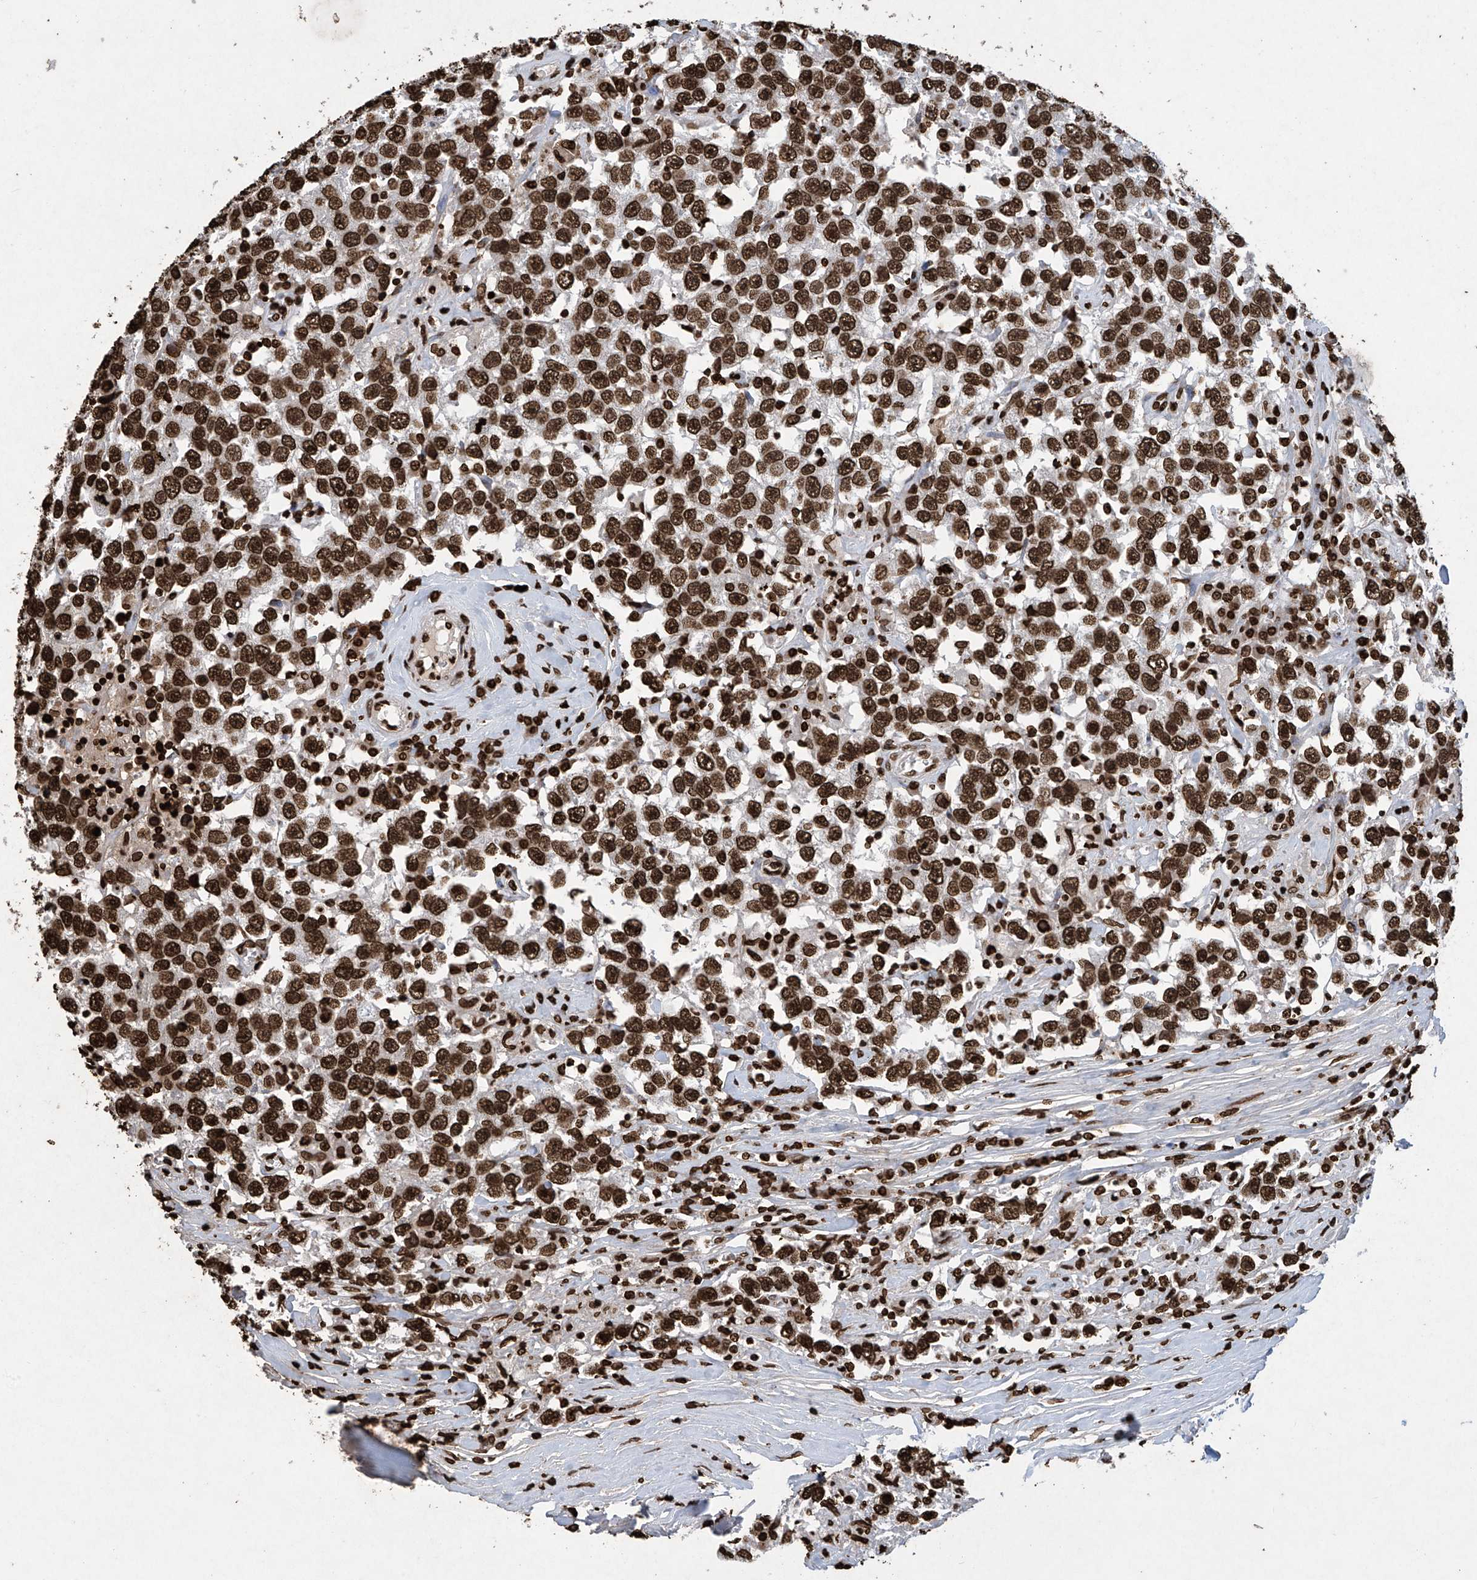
{"staining": {"intensity": "strong", "quantity": ">75%", "location": "nuclear"}, "tissue": "testis cancer", "cell_type": "Tumor cells", "image_type": "cancer", "snomed": [{"axis": "morphology", "description": "Seminoma, NOS"}, {"axis": "topography", "description": "Testis"}], "caption": "Immunohistochemistry (IHC) (DAB) staining of human testis cancer shows strong nuclear protein expression in approximately >75% of tumor cells.", "gene": "H3-3A", "patient": {"sex": "male", "age": 41}}